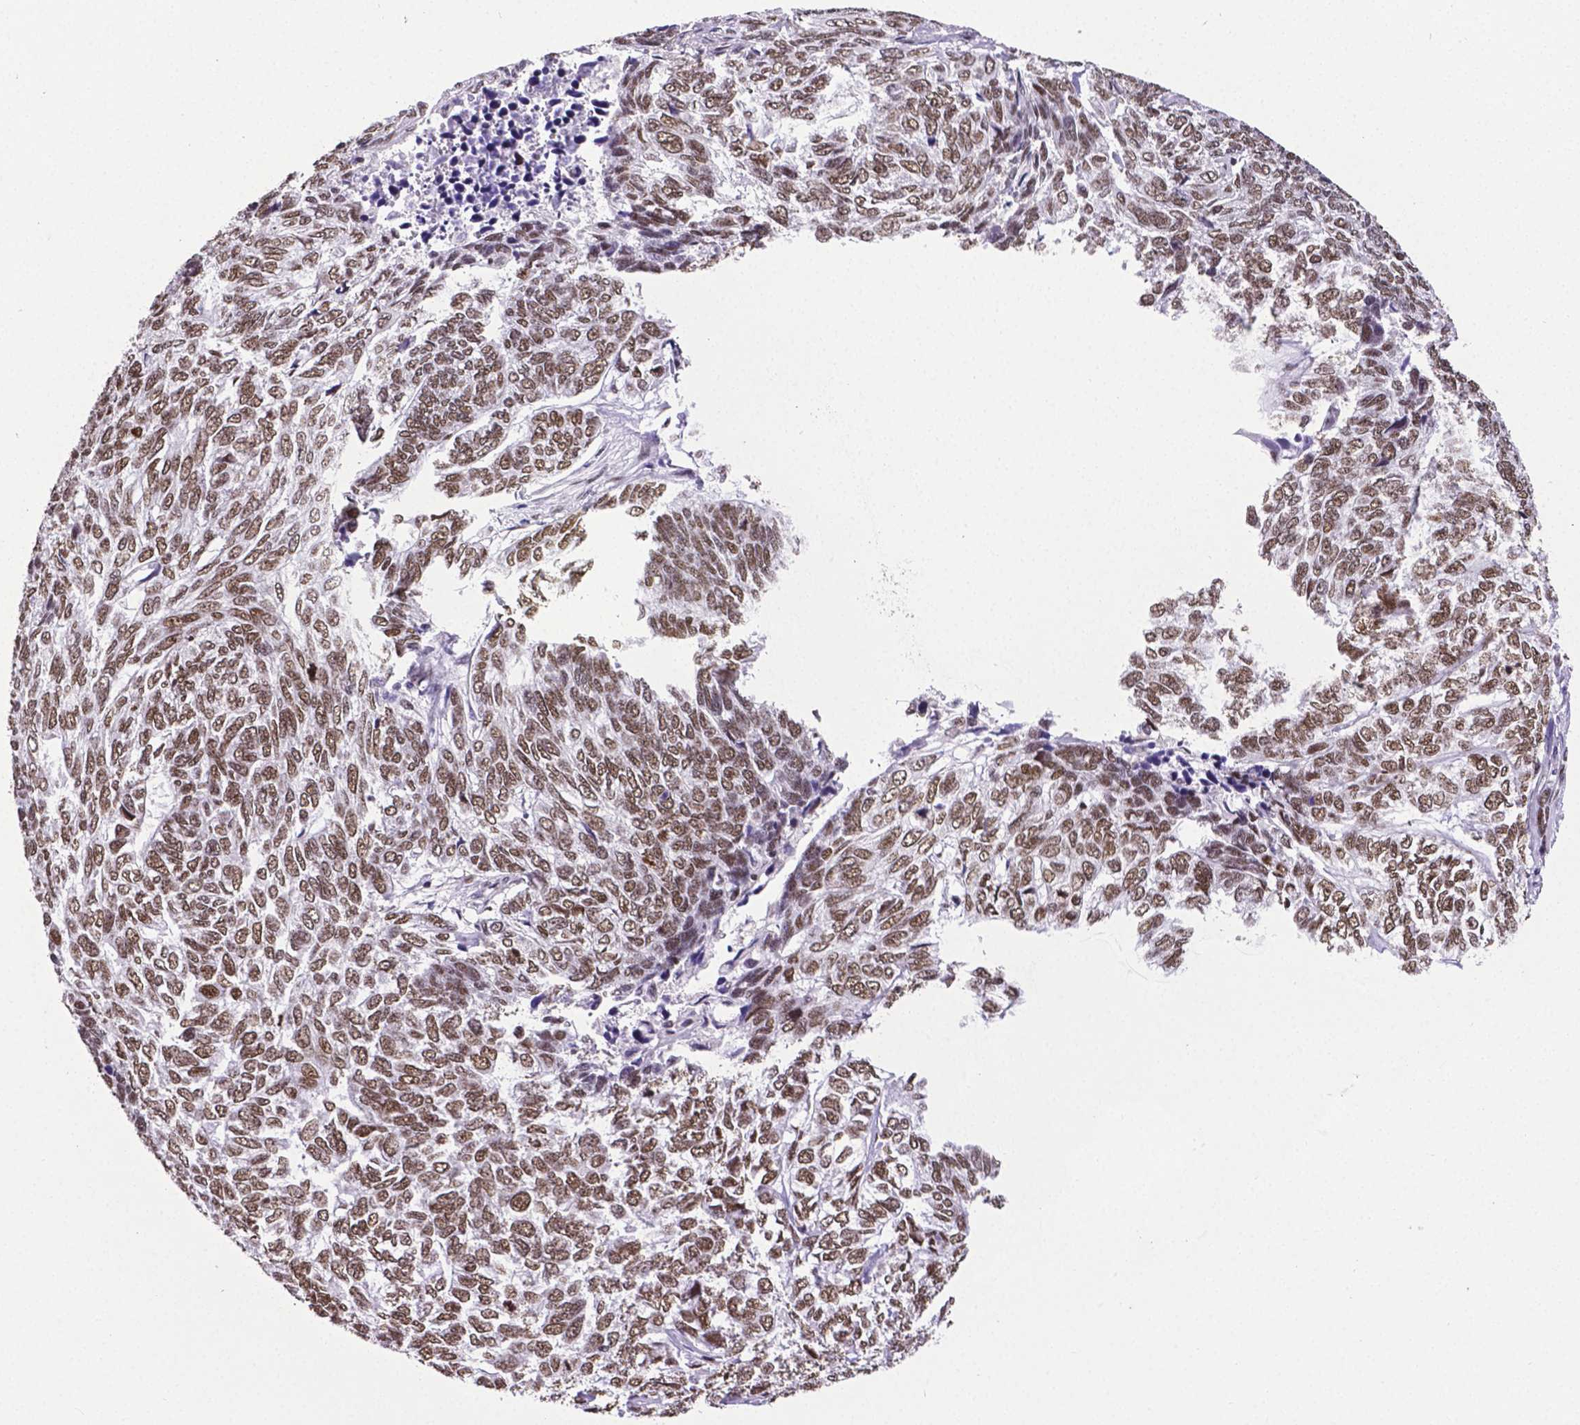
{"staining": {"intensity": "moderate", "quantity": ">75%", "location": "nuclear"}, "tissue": "skin cancer", "cell_type": "Tumor cells", "image_type": "cancer", "snomed": [{"axis": "morphology", "description": "Basal cell carcinoma"}, {"axis": "topography", "description": "Skin"}], "caption": "Skin cancer tissue exhibits moderate nuclear positivity in about >75% of tumor cells, visualized by immunohistochemistry. Using DAB (brown) and hematoxylin (blue) stains, captured at high magnification using brightfield microscopy.", "gene": "REST", "patient": {"sex": "female", "age": 65}}